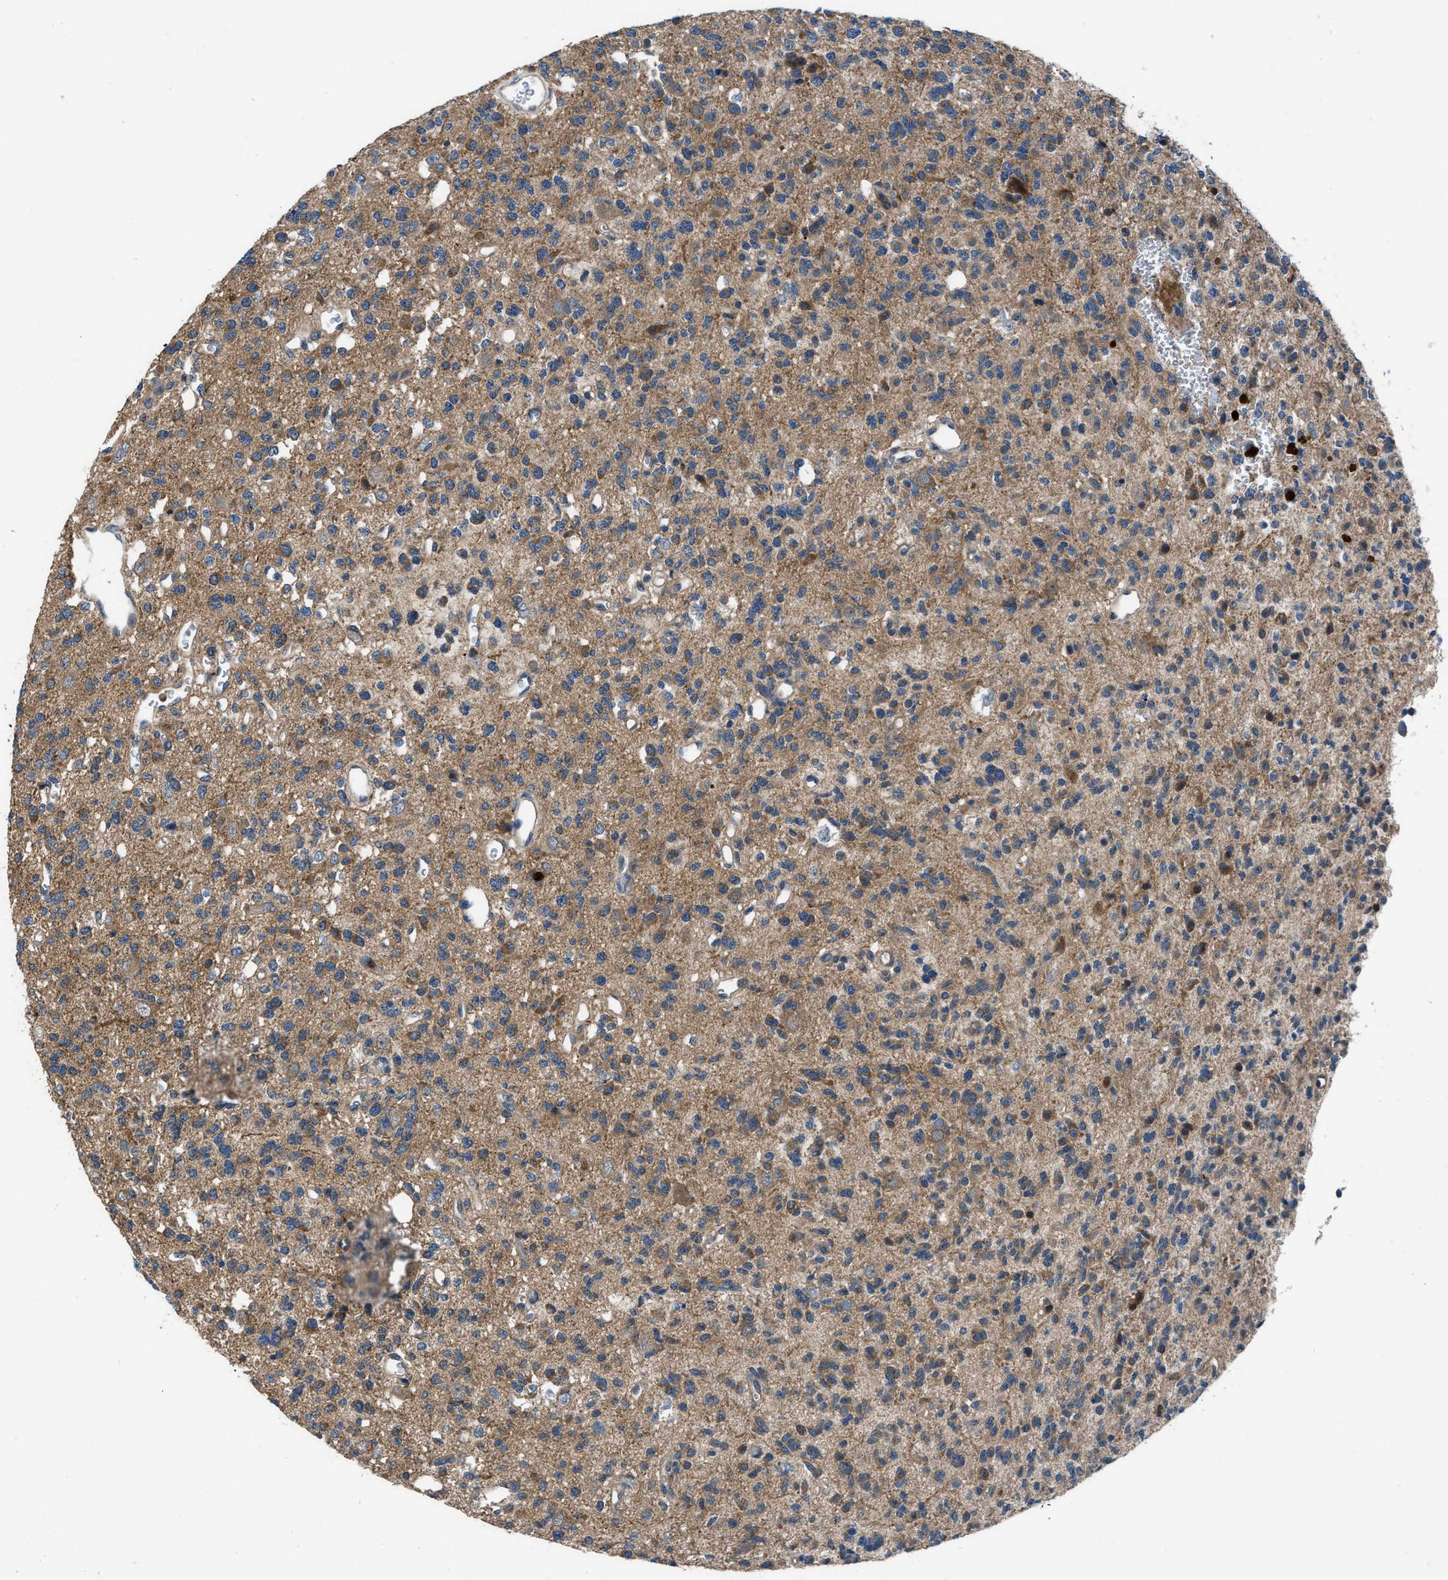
{"staining": {"intensity": "moderate", "quantity": ">75%", "location": "cytoplasmic/membranous"}, "tissue": "glioma", "cell_type": "Tumor cells", "image_type": "cancer", "snomed": [{"axis": "morphology", "description": "Glioma, malignant, Low grade"}, {"axis": "topography", "description": "Brain"}], "caption": "IHC of human glioma demonstrates medium levels of moderate cytoplasmic/membranous staining in approximately >75% of tumor cells.", "gene": "USP25", "patient": {"sex": "male", "age": 38}}